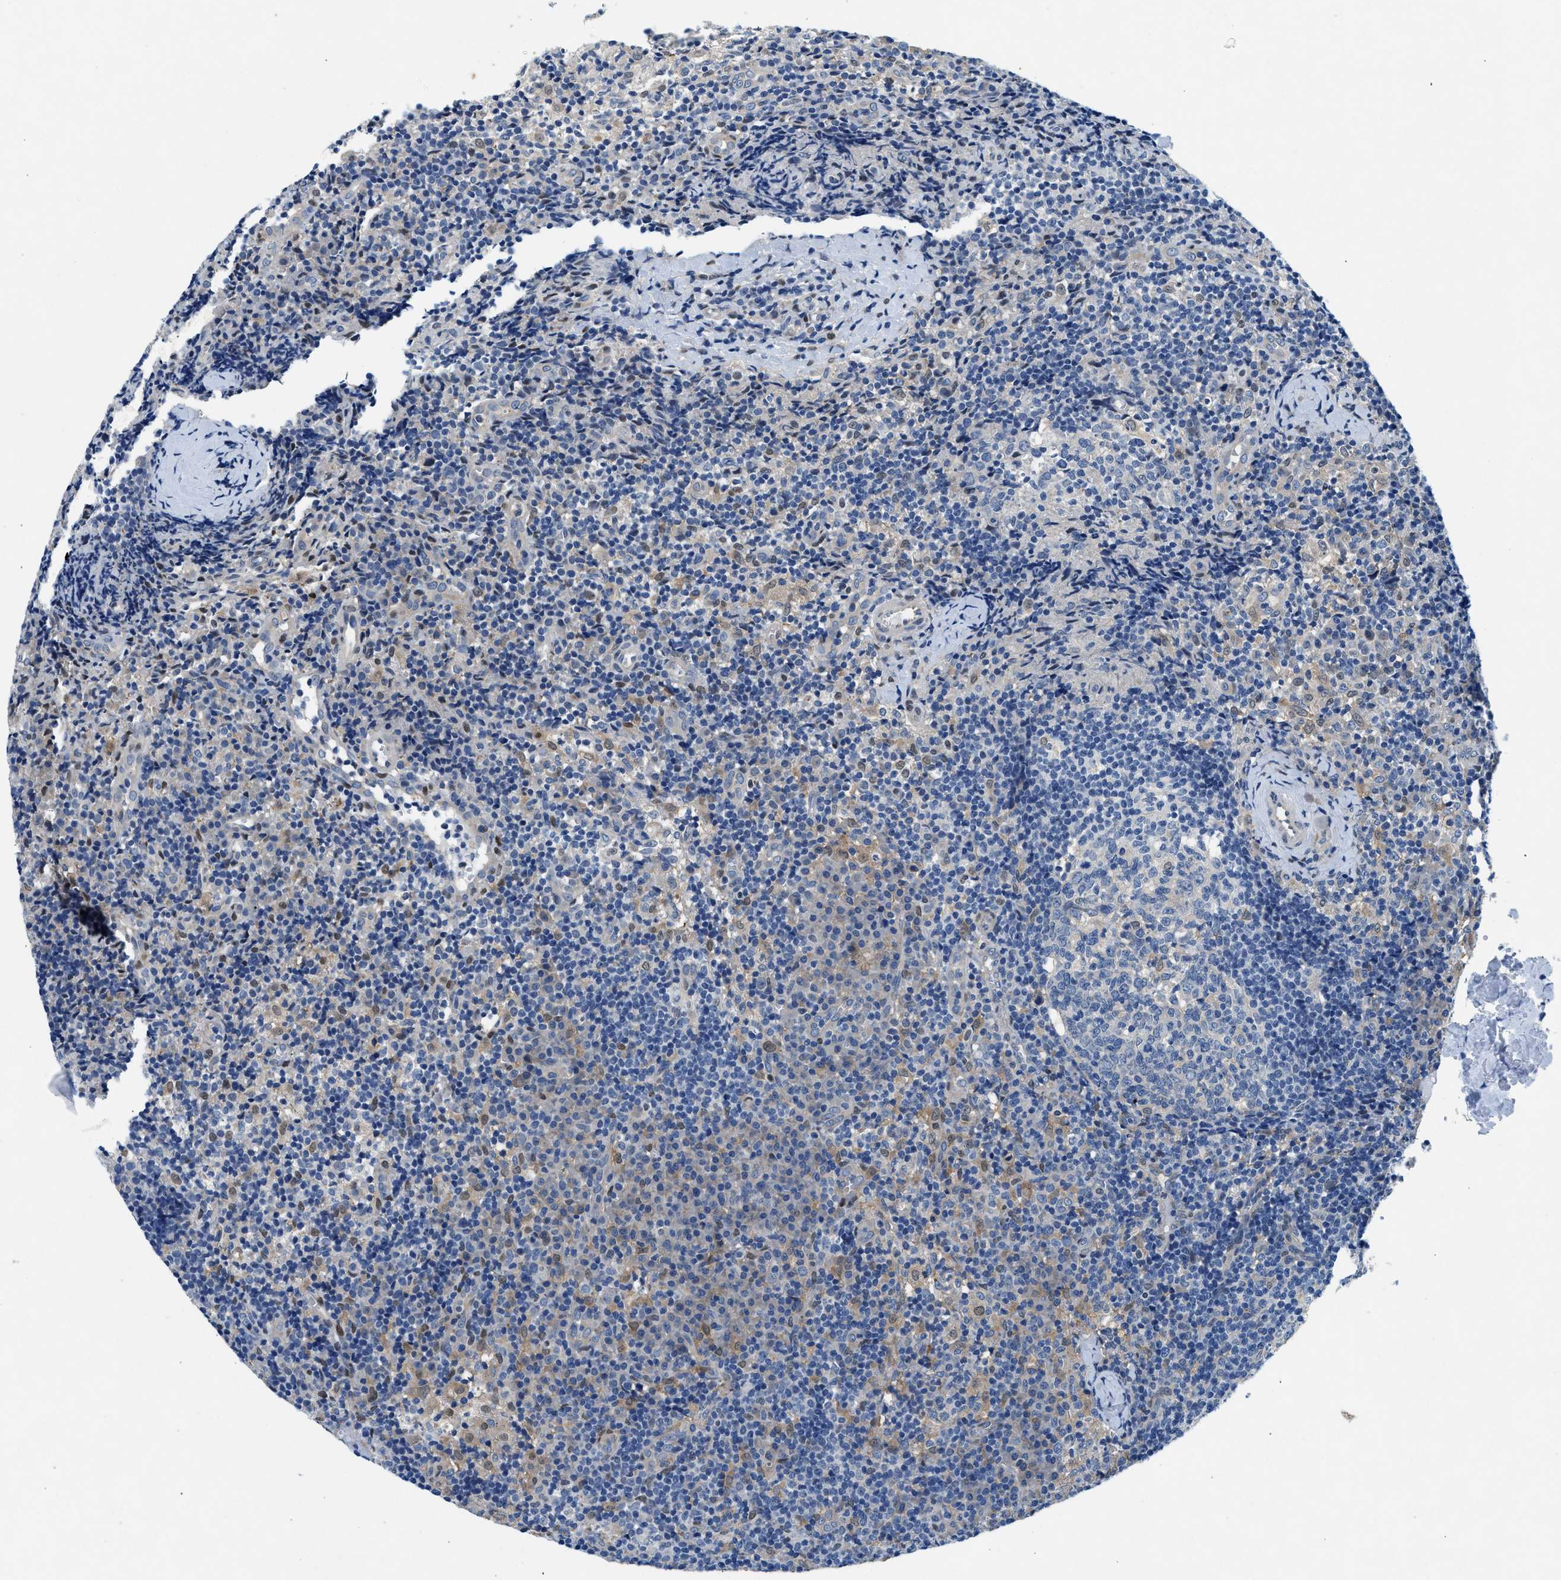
{"staining": {"intensity": "negative", "quantity": "none", "location": "none"}, "tissue": "lymph node", "cell_type": "Germinal center cells", "image_type": "normal", "snomed": [{"axis": "morphology", "description": "Normal tissue, NOS"}, {"axis": "morphology", "description": "Inflammation, NOS"}, {"axis": "topography", "description": "Lymph node"}], "caption": "The micrograph shows no significant staining in germinal center cells of lymph node.", "gene": "COPS2", "patient": {"sex": "male", "age": 55}}